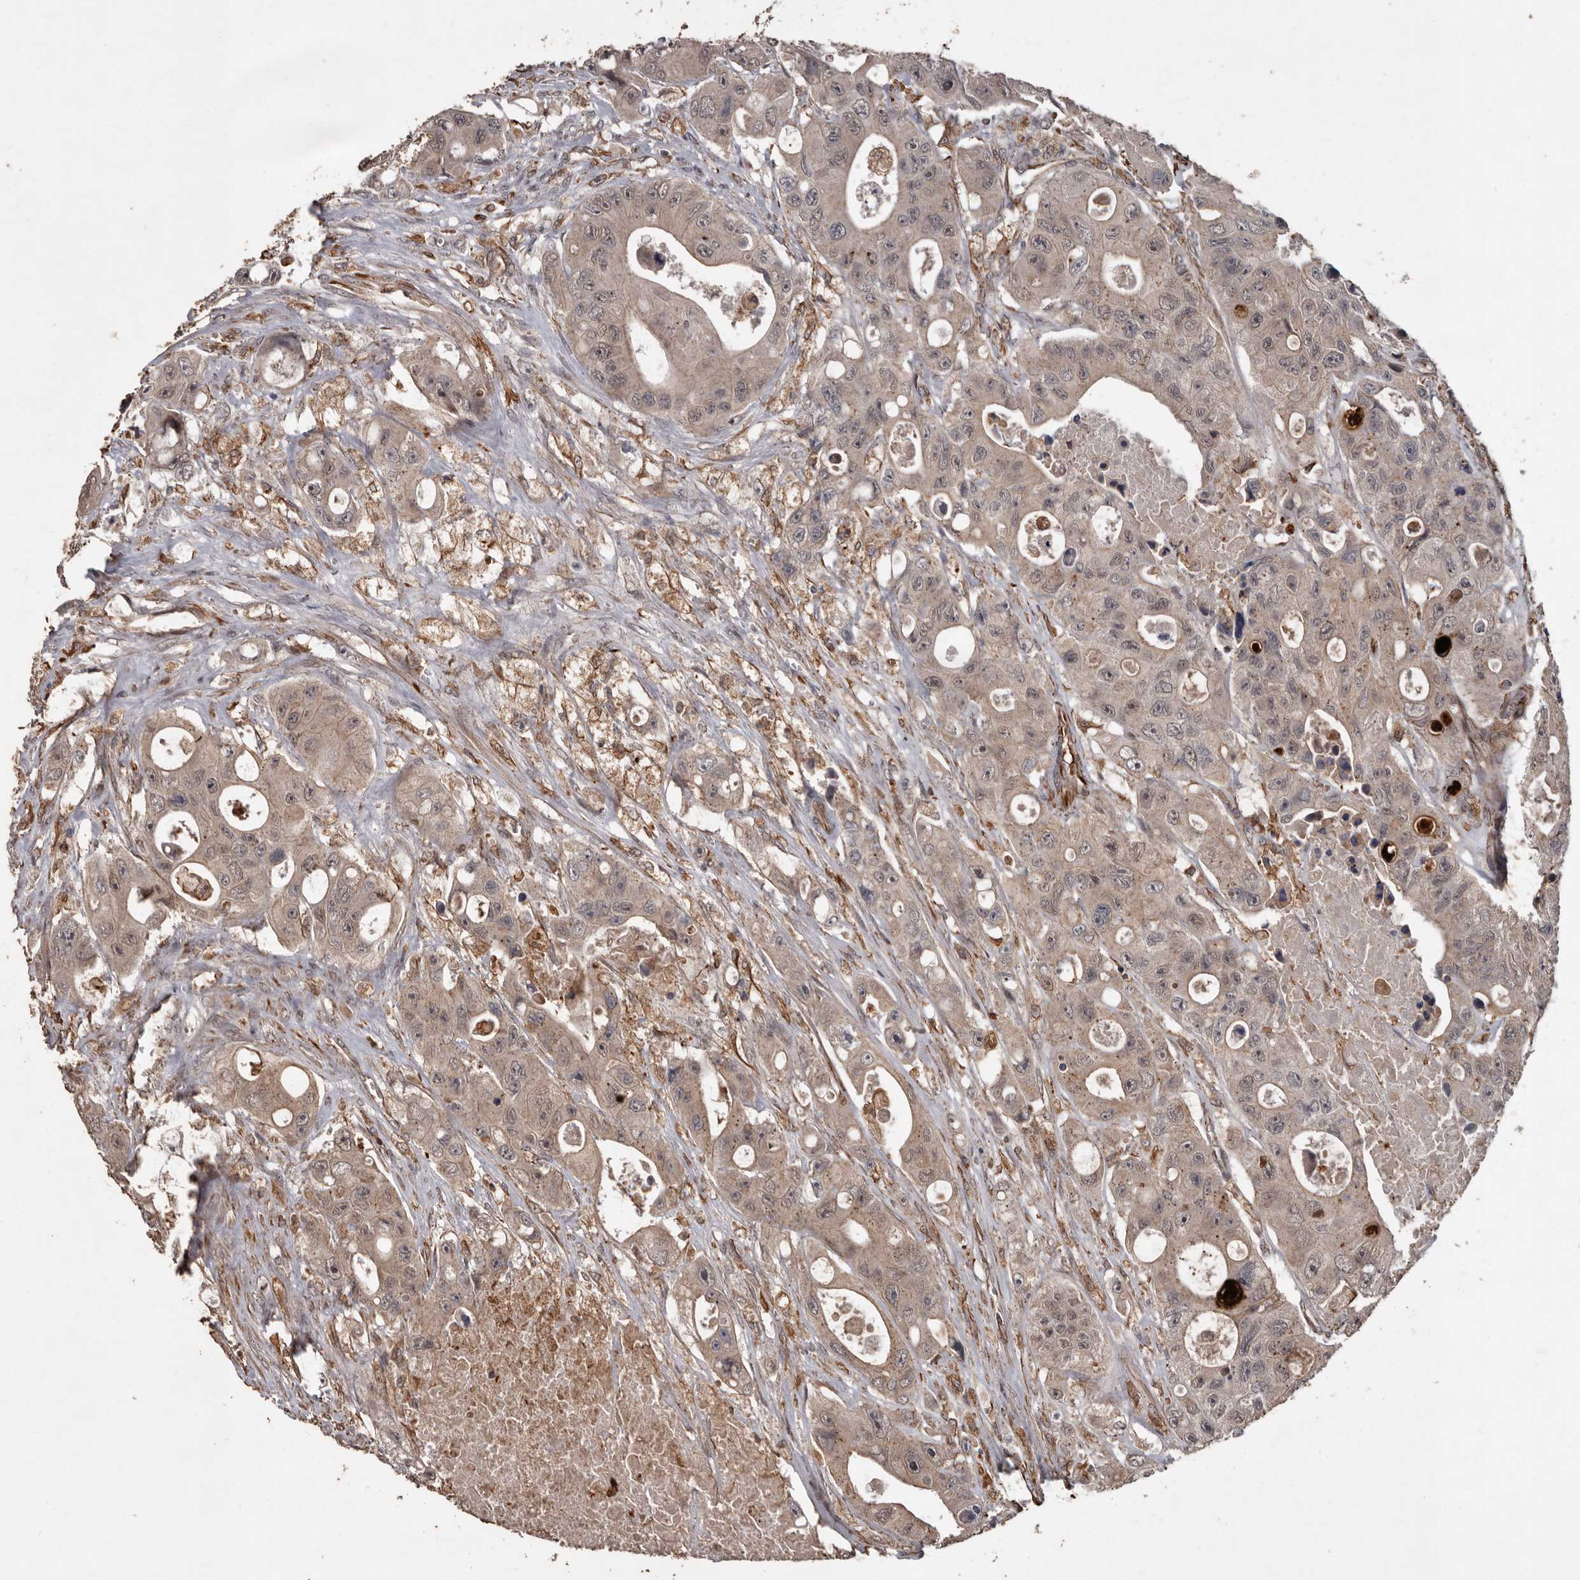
{"staining": {"intensity": "weak", "quantity": ">75%", "location": "cytoplasmic/membranous,nuclear"}, "tissue": "colorectal cancer", "cell_type": "Tumor cells", "image_type": "cancer", "snomed": [{"axis": "morphology", "description": "Adenocarcinoma, NOS"}, {"axis": "topography", "description": "Colon"}], "caption": "Colorectal cancer (adenocarcinoma) stained with IHC shows weak cytoplasmic/membranous and nuclear positivity in approximately >75% of tumor cells. (DAB = brown stain, brightfield microscopy at high magnification).", "gene": "BRAT1", "patient": {"sex": "female", "age": 46}}